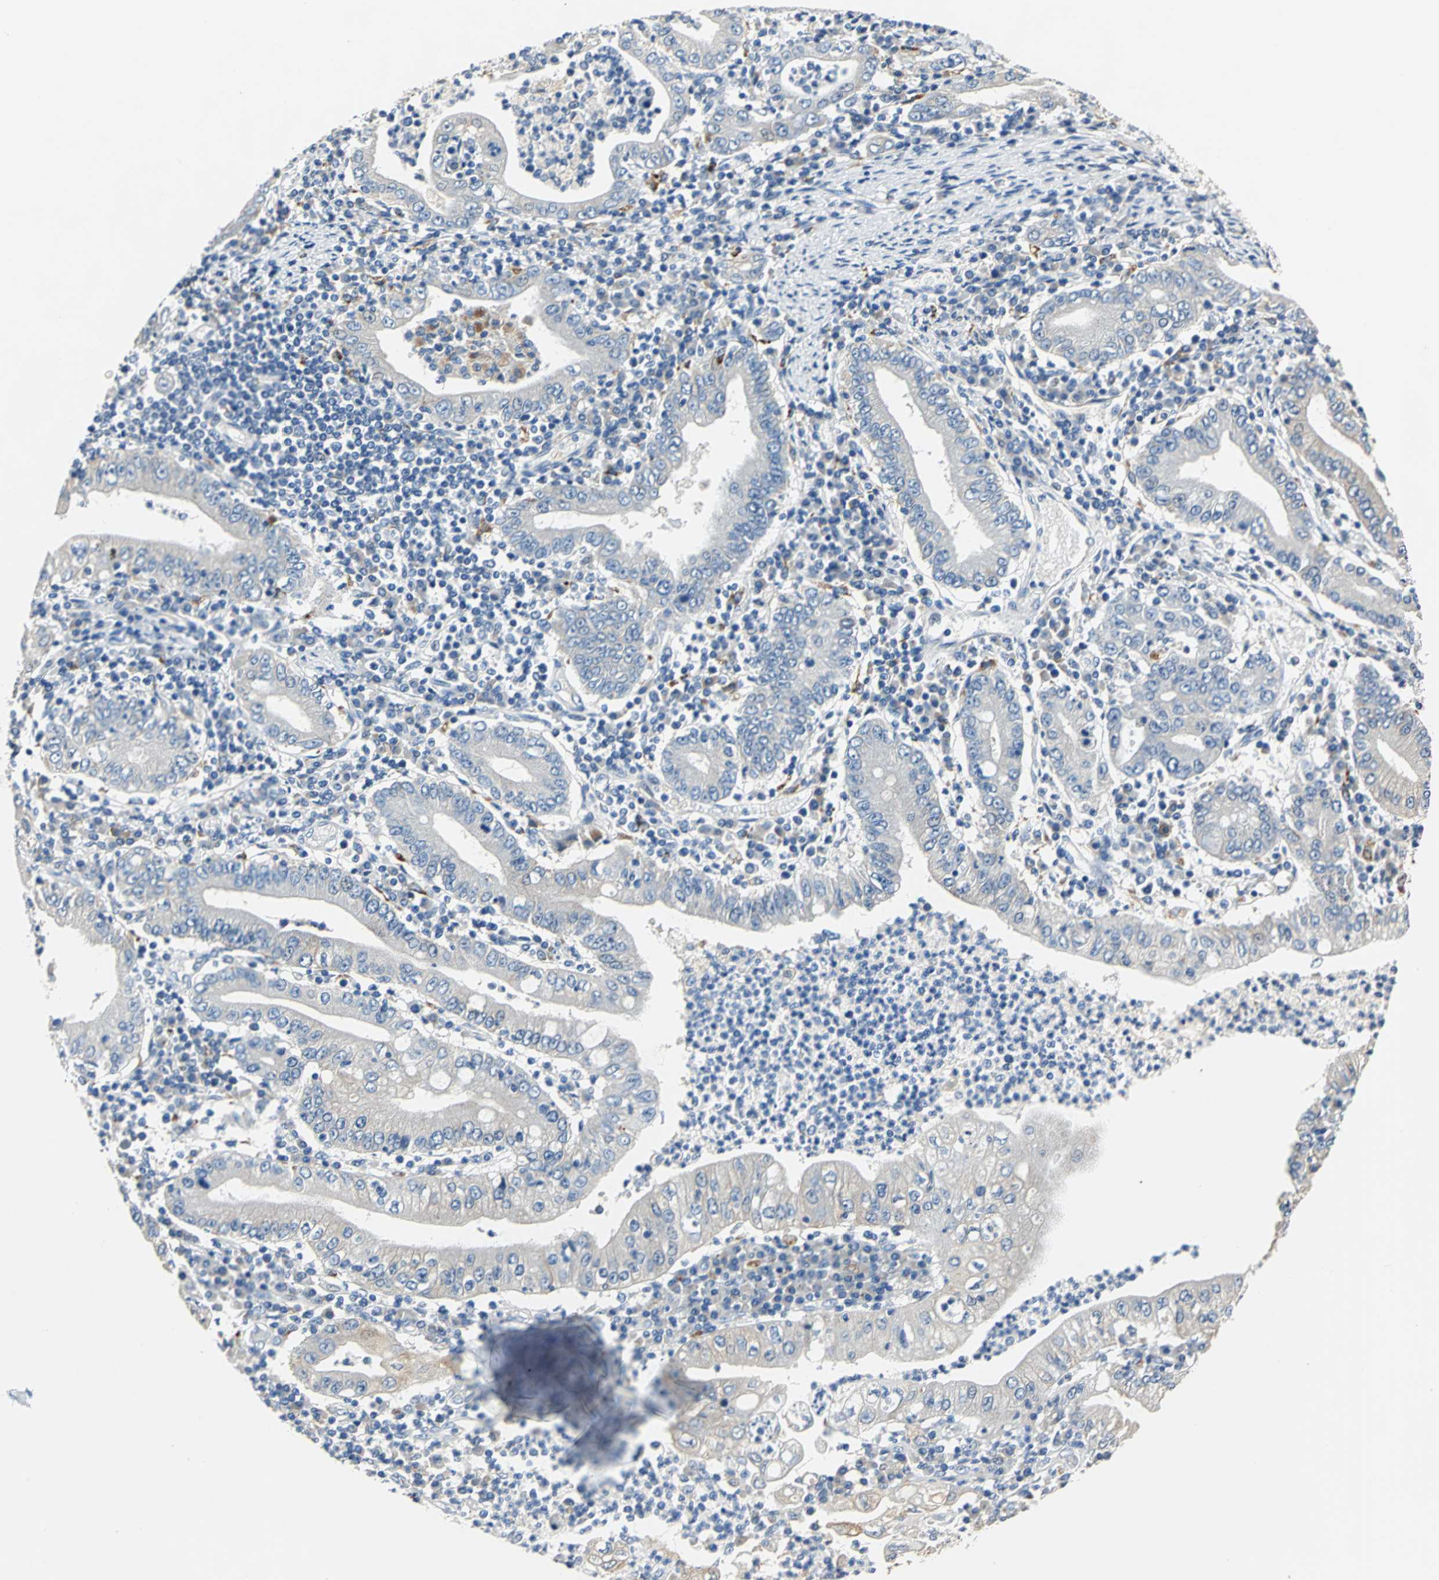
{"staining": {"intensity": "weak", "quantity": "25%-75%", "location": "cytoplasmic/membranous"}, "tissue": "stomach cancer", "cell_type": "Tumor cells", "image_type": "cancer", "snomed": [{"axis": "morphology", "description": "Normal tissue, NOS"}, {"axis": "morphology", "description": "Adenocarcinoma, NOS"}, {"axis": "topography", "description": "Esophagus"}, {"axis": "topography", "description": "Stomach, upper"}, {"axis": "topography", "description": "Peripheral nerve tissue"}], "caption": "There is low levels of weak cytoplasmic/membranous positivity in tumor cells of stomach adenocarcinoma, as demonstrated by immunohistochemical staining (brown color).", "gene": "RASD2", "patient": {"sex": "male", "age": 62}}